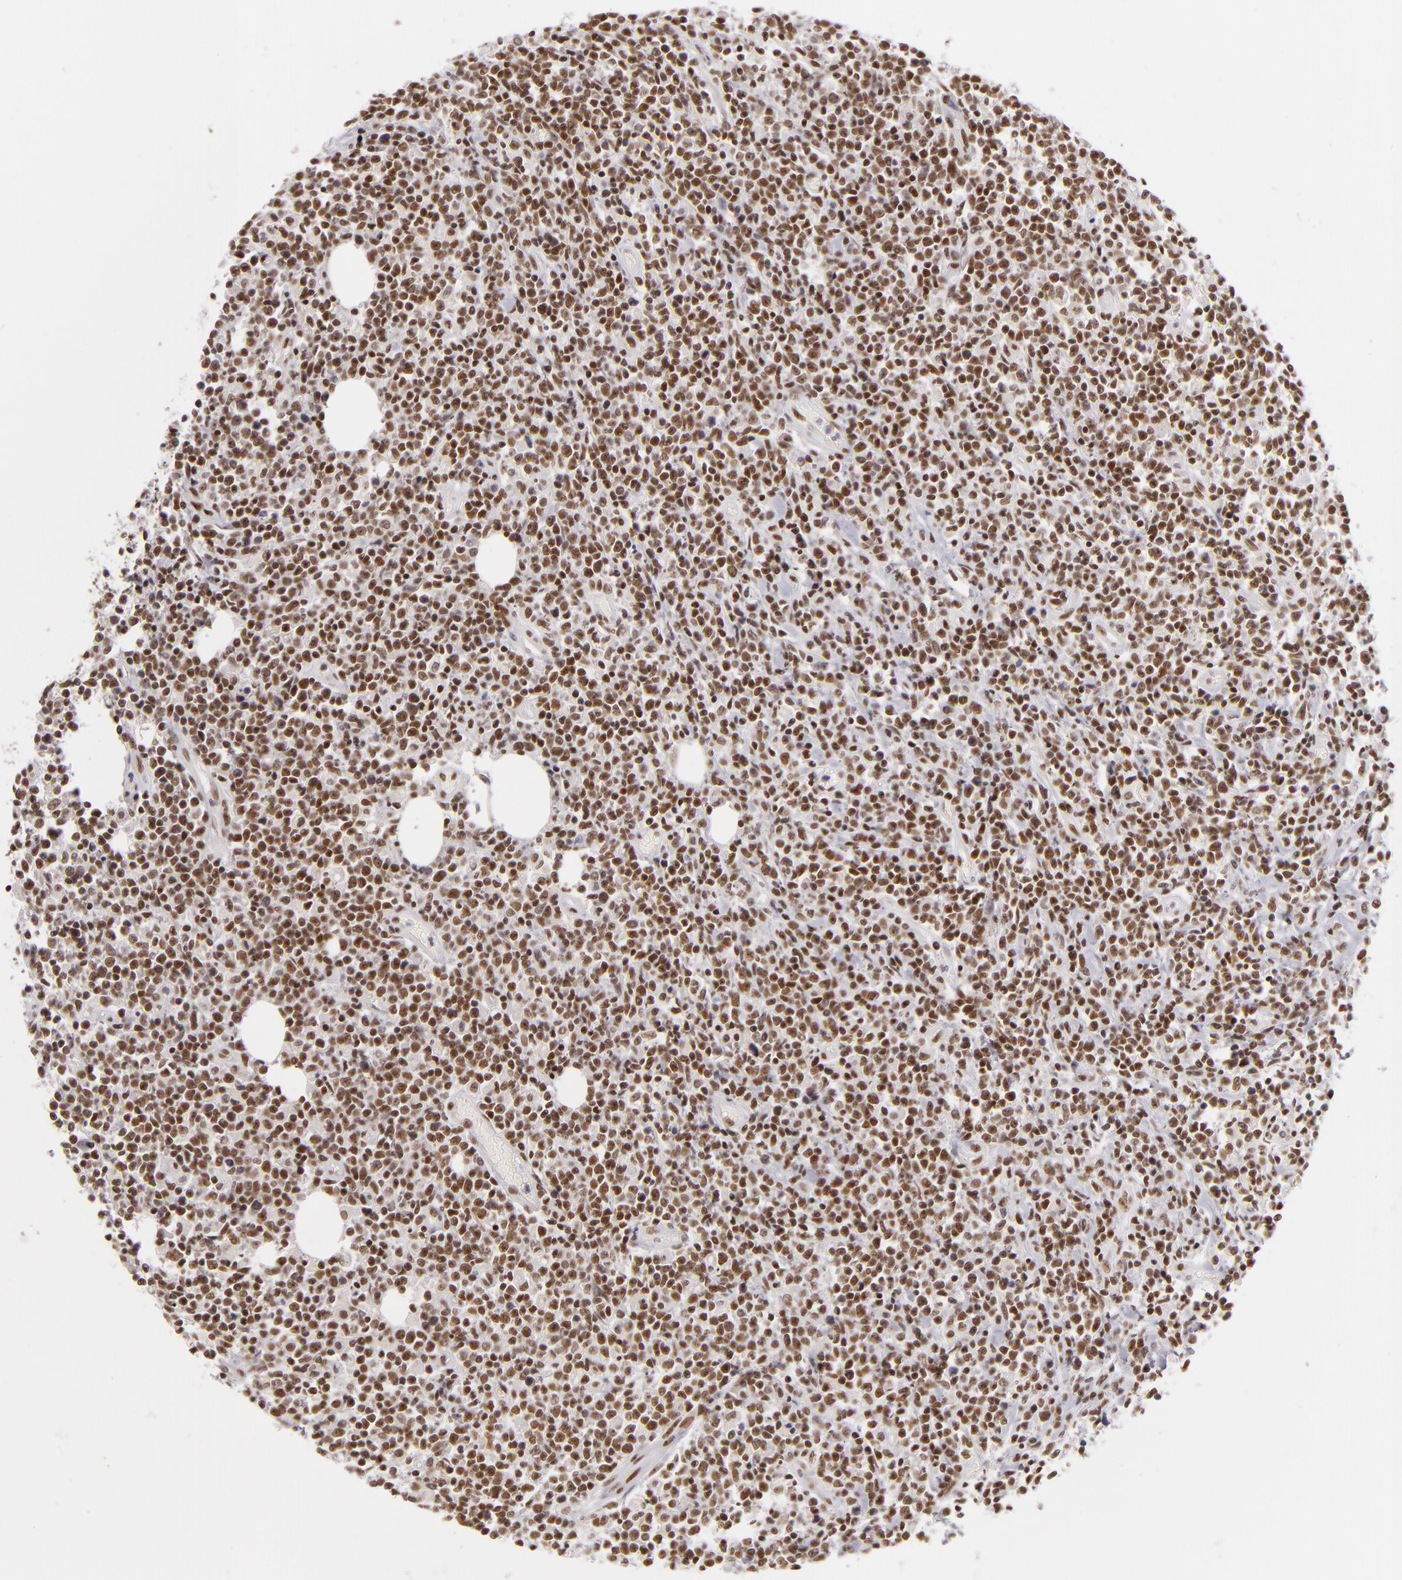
{"staining": {"intensity": "strong", "quantity": ">75%", "location": "nuclear"}, "tissue": "lymphoma", "cell_type": "Tumor cells", "image_type": "cancer", "snomed": [{"axis": "morphology", "description": "Malignant lymphoma, non-Hodgkin's type, High grade"}, {"axis": "topography", "description": "Colon"}], "caption": "Tumor cells show high levels of strong nuclear expression in approximately >75% of cells in high-grade malignant lymphoma, non-Hodgkin's type.", "gene": "DAXX", "patient": {"sex": "male", "age": 82}}